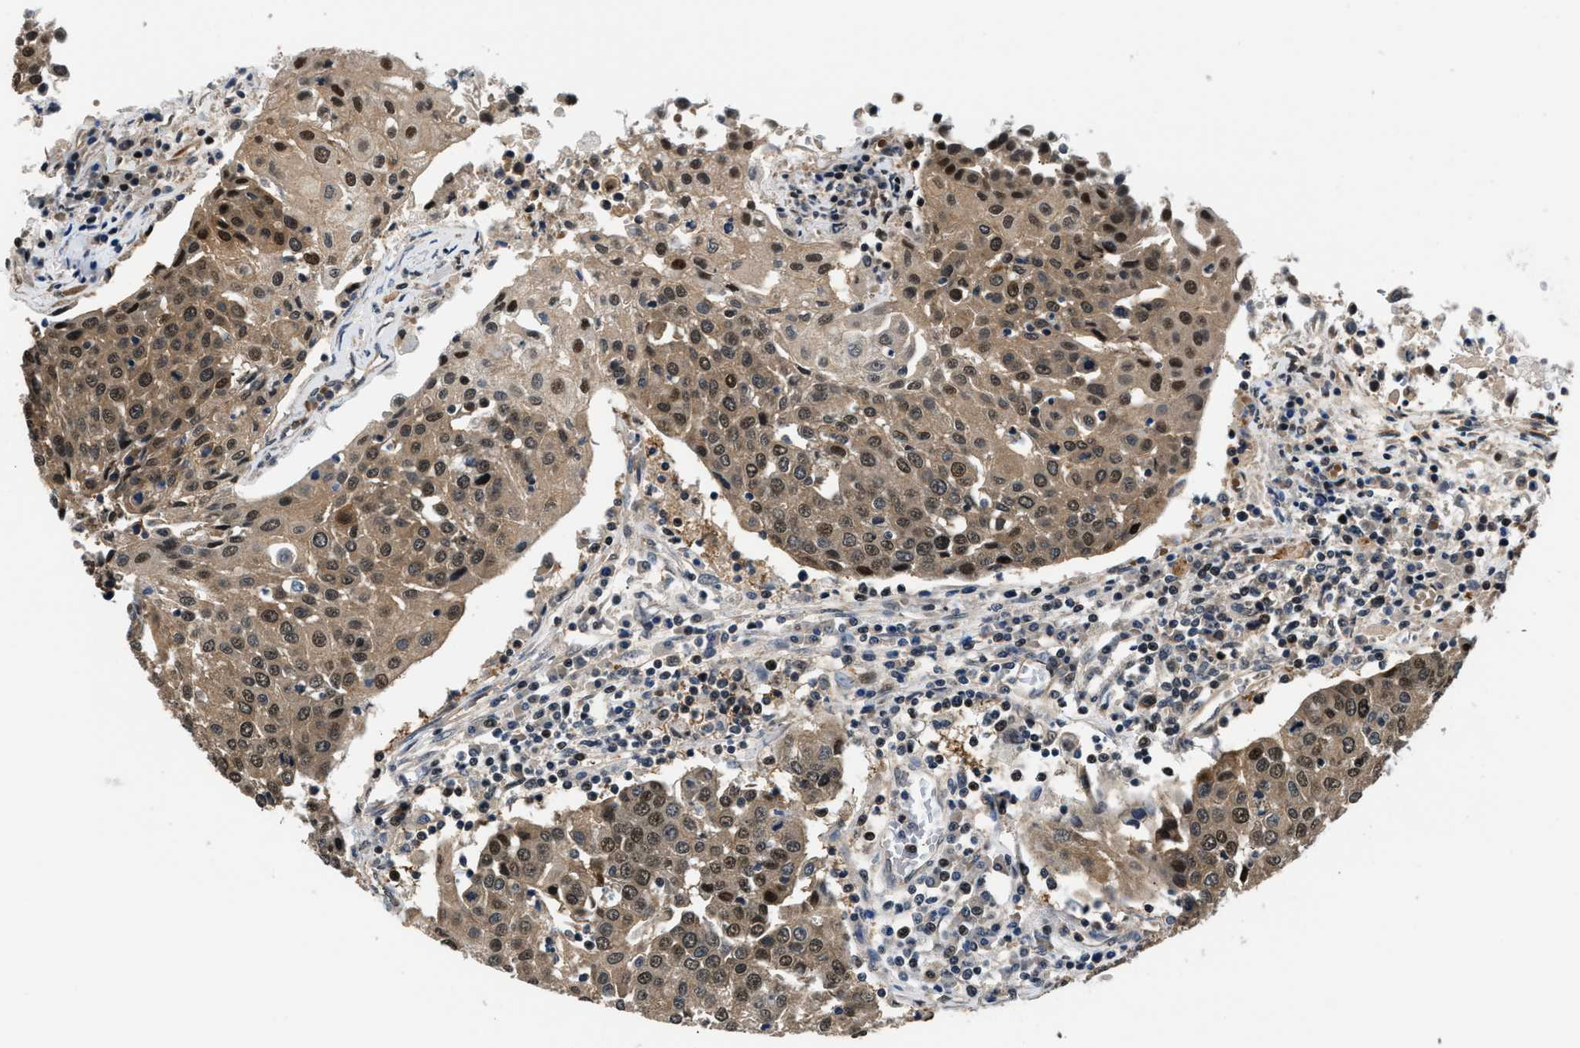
{"staining": {"intensity": "moderate", "quantity": ">75%", "location": "cytoplasmic/membranous,nuclear"}, "tissue": "urothelial cancer", "cell_type": "Tumor cells", "image_type": "cancer", "snomed": [{"axis": "morphology", "description": "Urothelial carcinoma, High grade"}, {"axis": "topography", "description": "Urinary bladder"}], "caption": "The immunohistochemical stain highlights moderate cytoplasmic/membranous and nuclear staining in tumor cells of urothelial cancer tissue. (DAB (3,3'-diaminobenzidine) = brown stain, brightfield microscopy at high magnification).", "gene": "RBM33", "patient": {"sex": "female", "age": 85}}